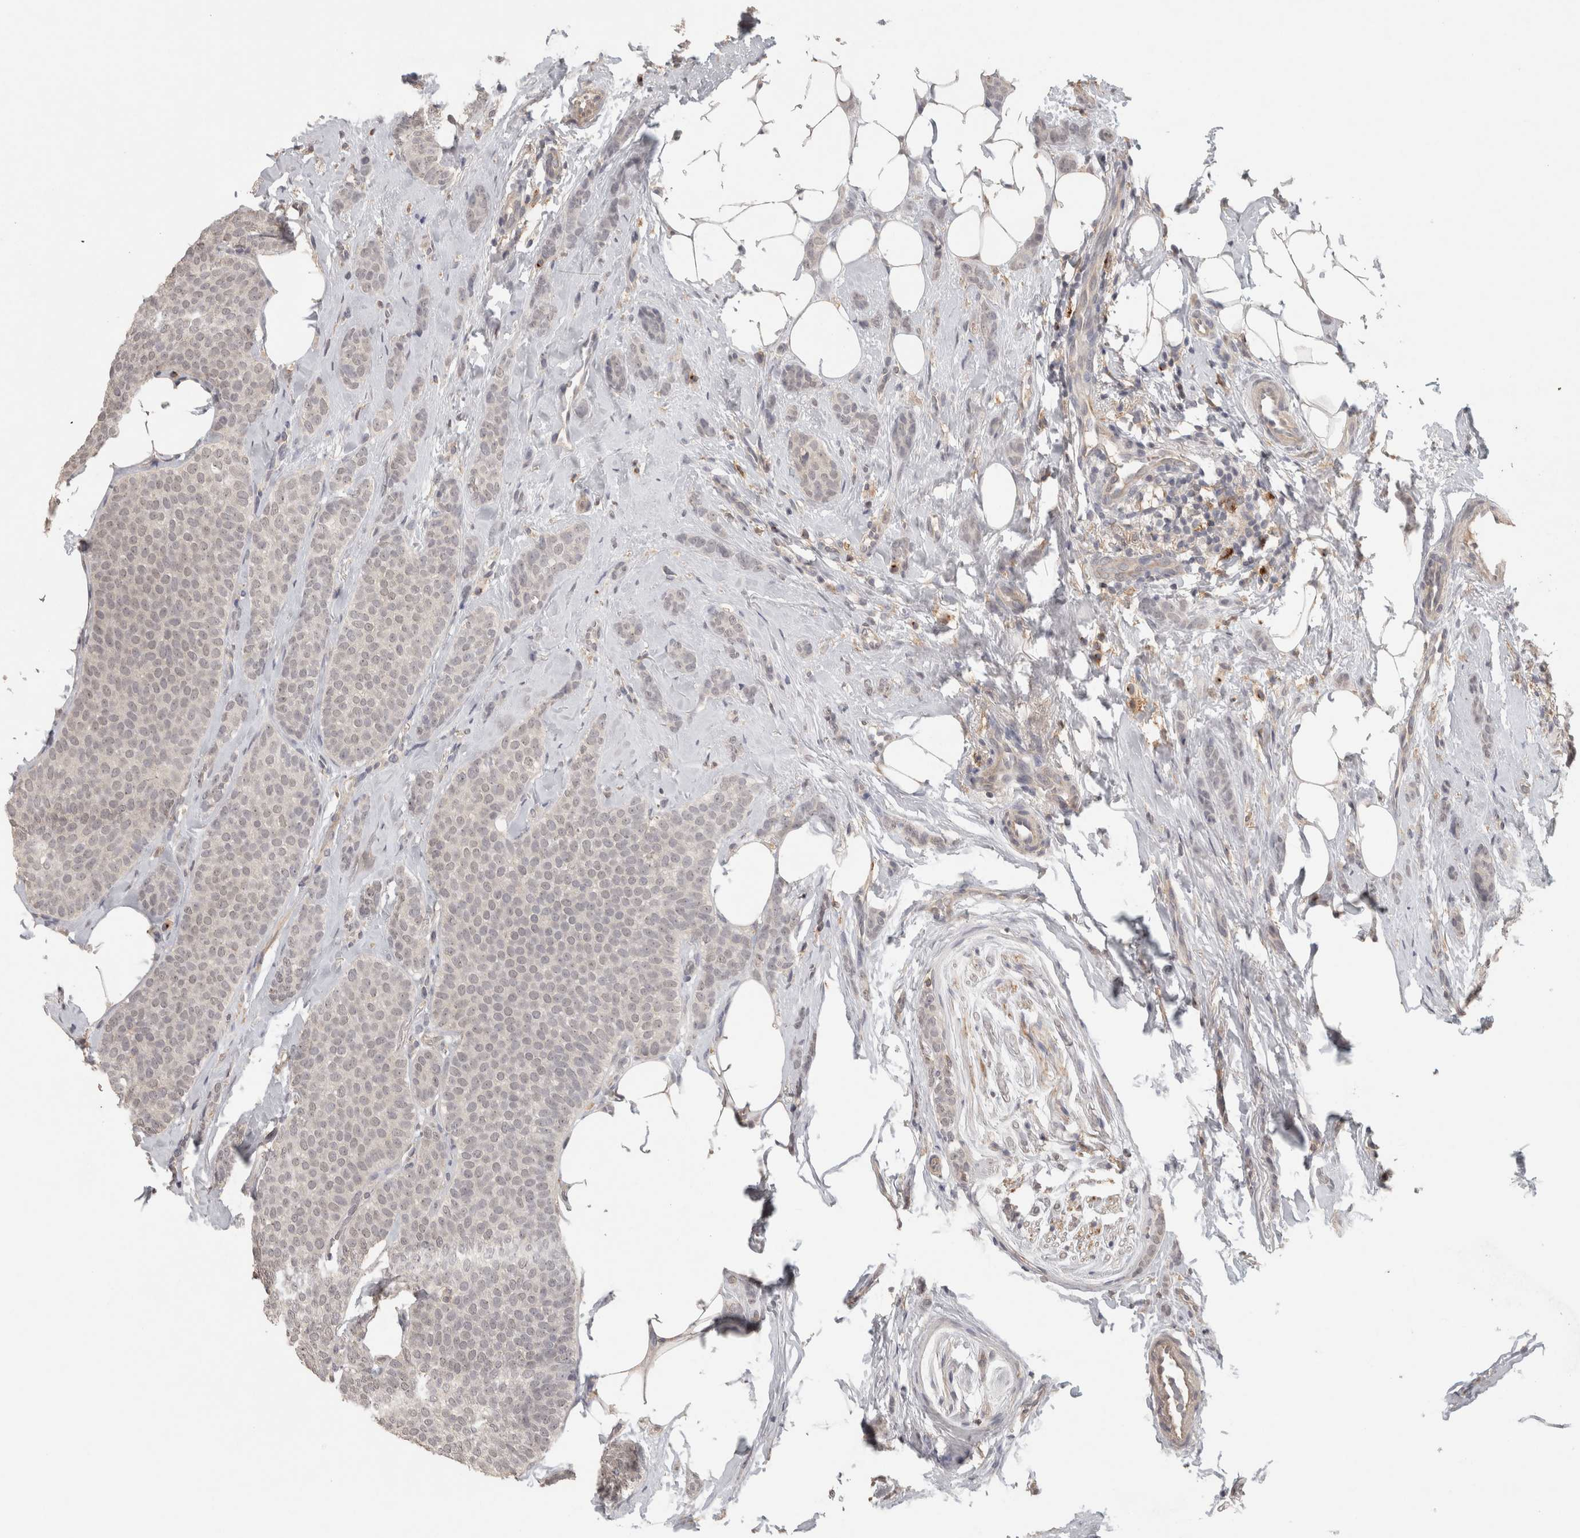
{"staining": {"intensity": "negative", "quantity": "none", "location": "none"}, "tissue": "breast cancer", "cell_type": "Tumor cells", "image_type": "cancer", "snomed": [{"axis": "morphology", "description": "Lobular carcinoma"}, {"axis": "topography", "description": "Skin"}, {"axis": "topography", "description": "Breast"}], "caption": "A photomicrograph of human breast cancer (lobular carcinoma) is negative for staining in tumor cells.", "gene": "HAVCR2", "patient": {"sex": "female", "age": 46}}